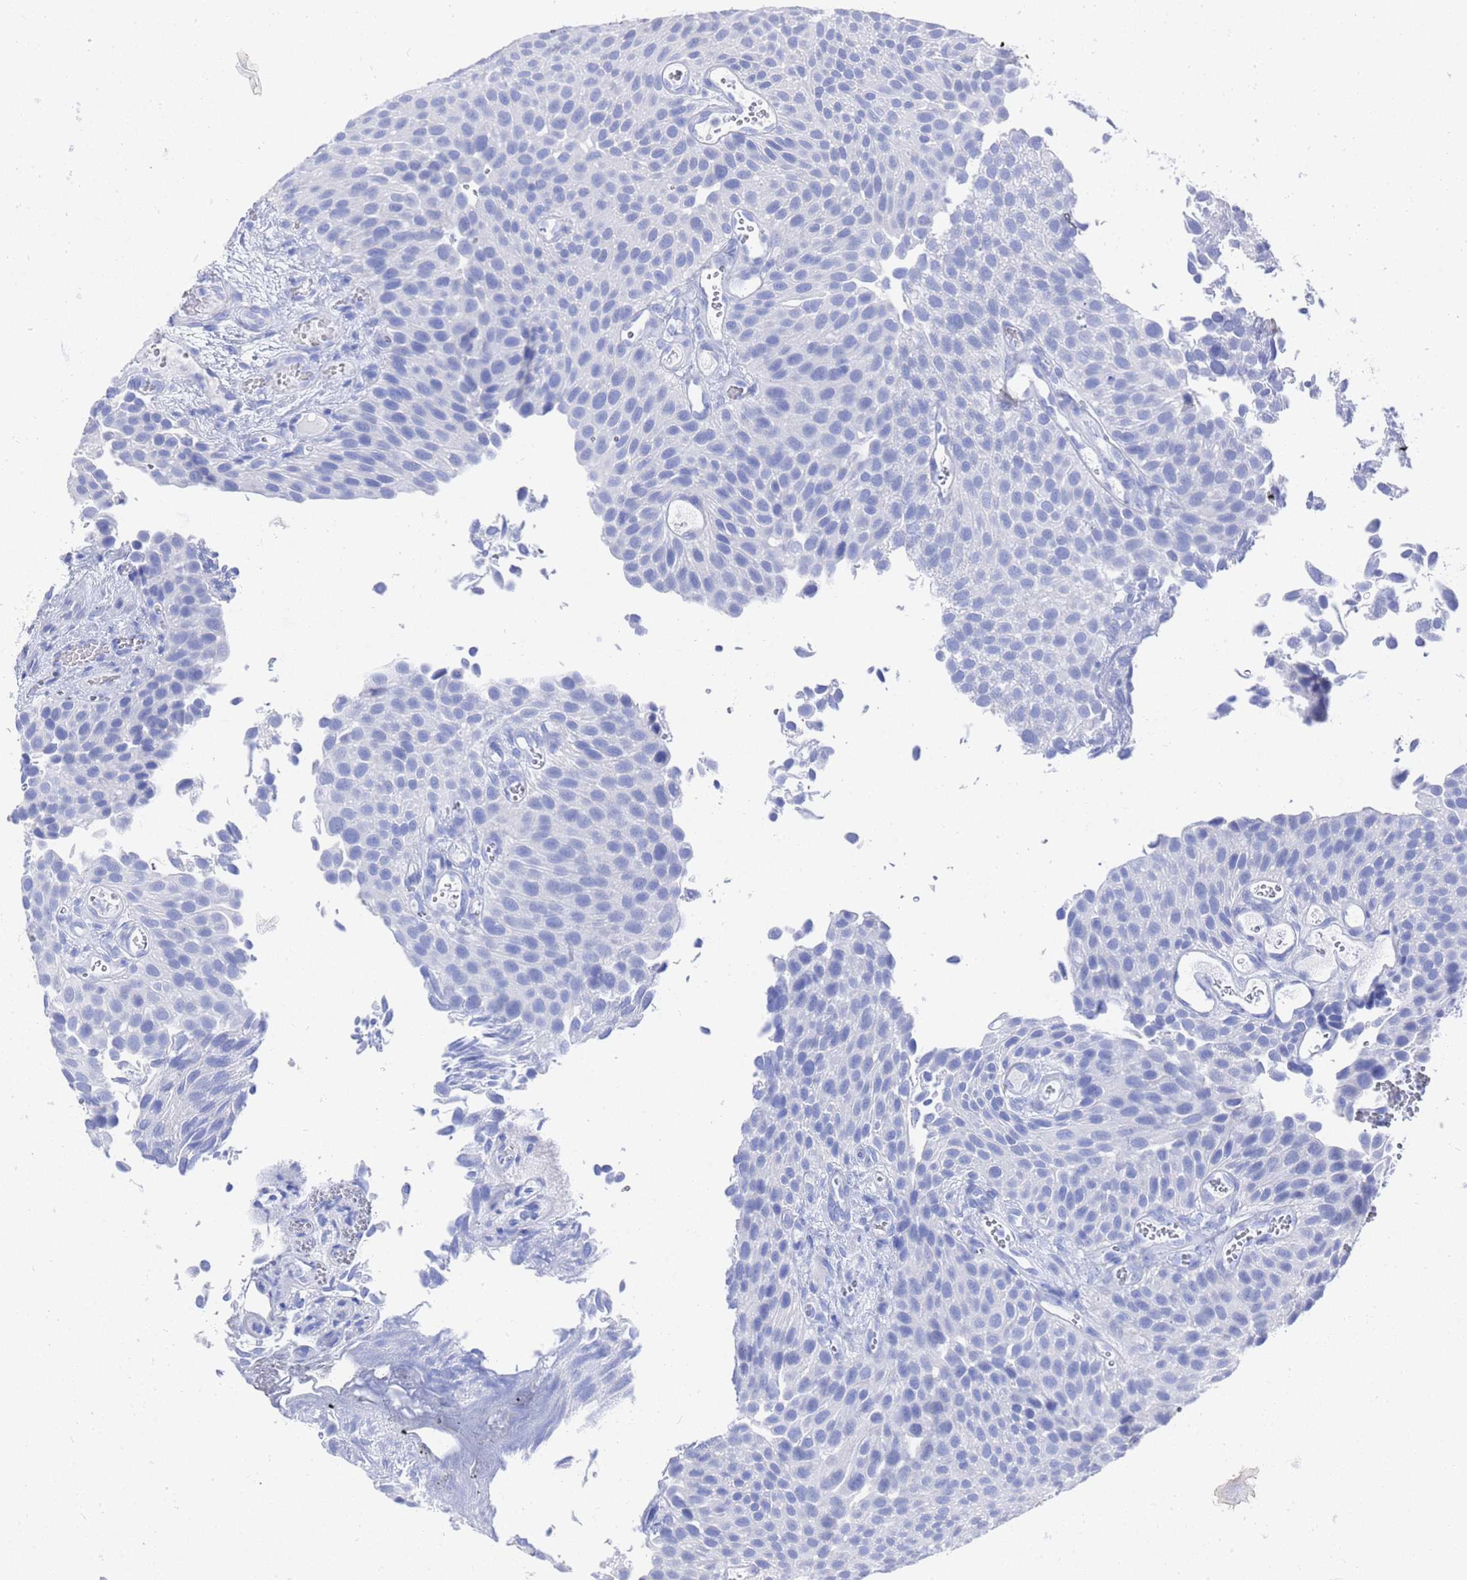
{"staining": {"intensity": "negative", "quantity": "none", "location": "none"}, "tissue": "urothelial cancer", "cell_type": "Tumor cells", "image_type": "cancer", "snomed": [{"axis": "morphology", "description": "Urothelial carcinoma, Low grade"}, {"axis": "topography", "description": "Urinary bladder"}], "caption": "The histopathology image exhibits no staining of tumor cells in urothelial carcinoma (low-grade).", "gene": "GGT1", "patient": {"sex": "male", "age": 89}}